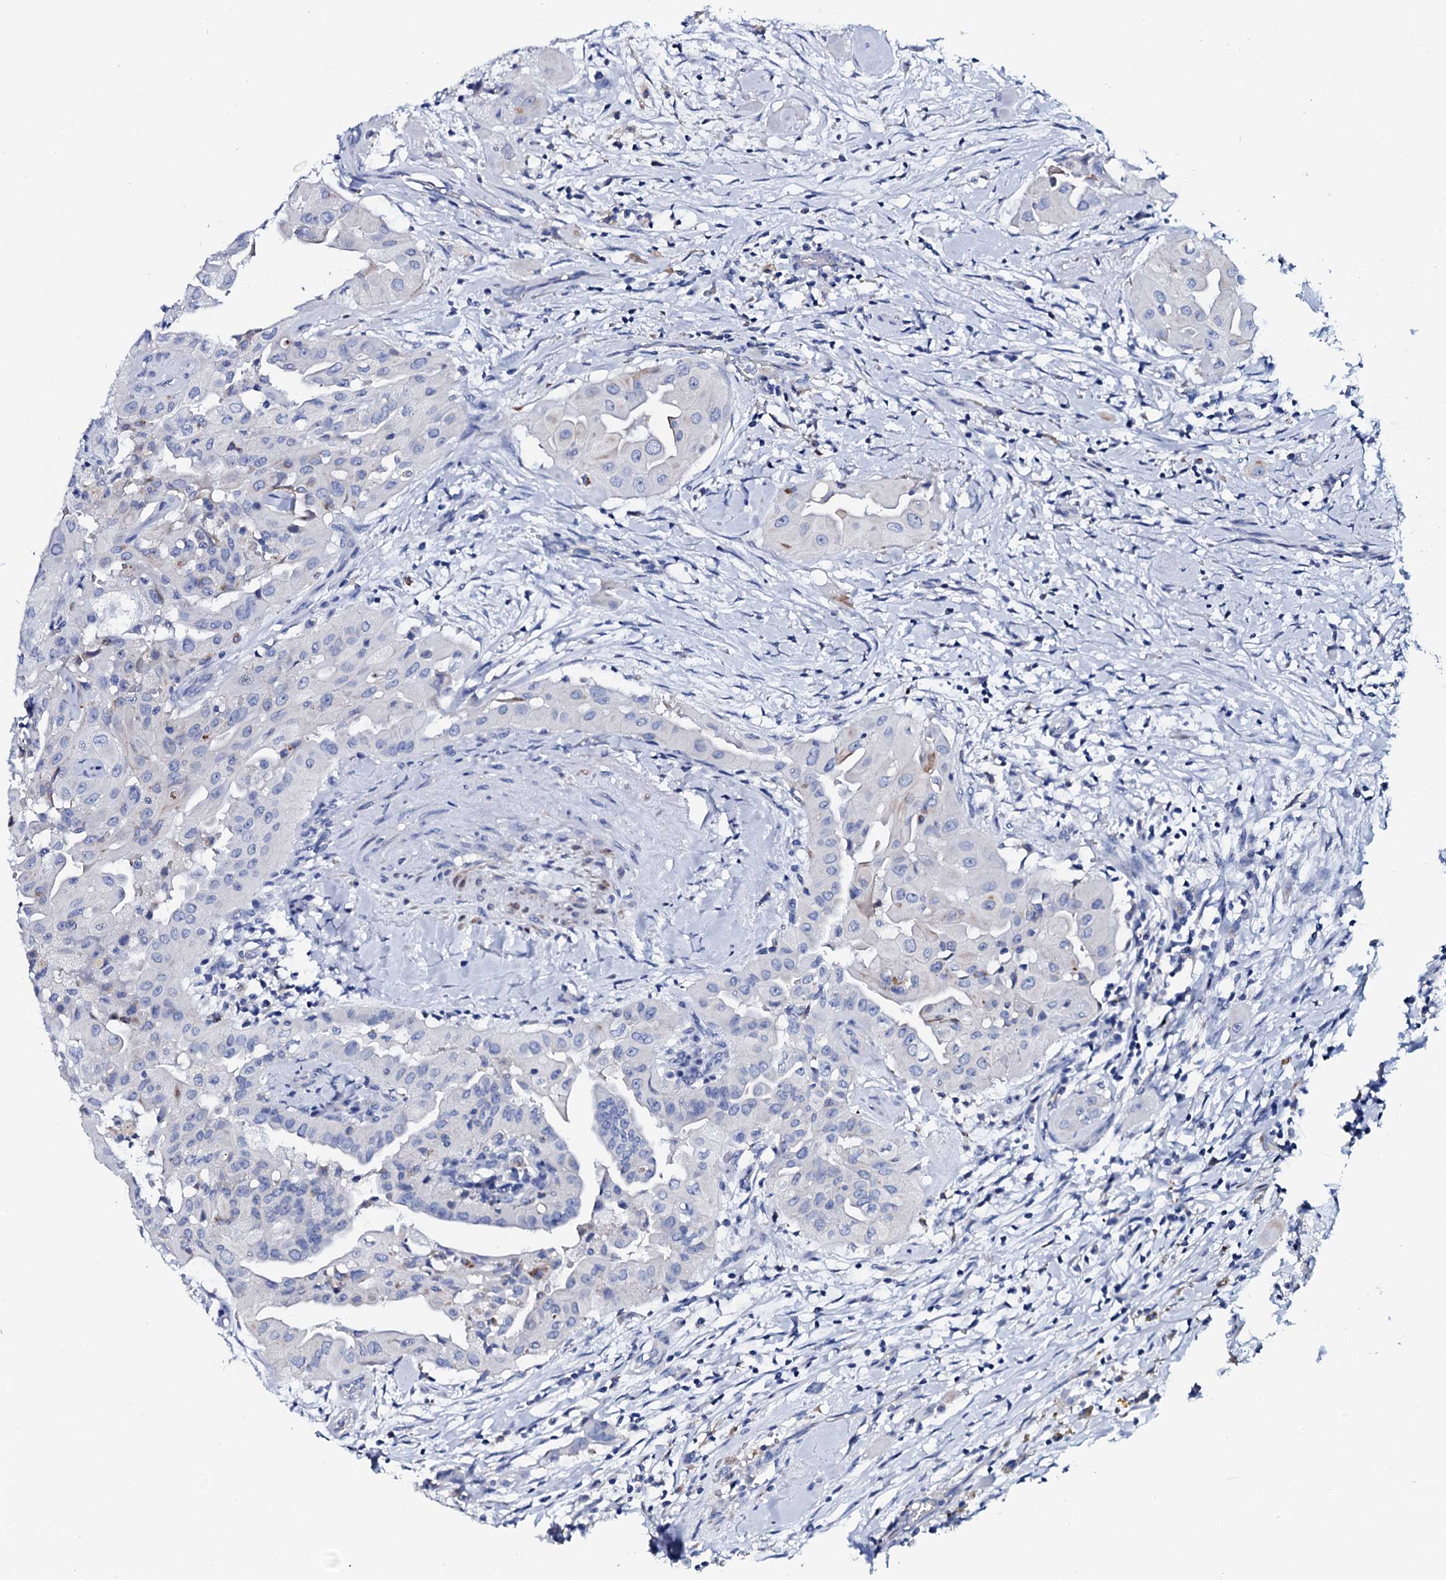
{"staining": {"intensity": "negative", "quantity": "none", "location": "none"}, "tissue": "thyroid cancer", "cell_type": "Tumor cells", "image_type": "cancer", "snomed": [{"axis": "morphology", "description": "Papillary adenocarcinoma, NOS"}, {"axis": "topography", "description": "Thyroid gland"}], "caption": "This is an immunohistochemistry (IHC) image of thyroid cancer. There is no positivity in tumor cells.", "gene": "GYS2", "patient": {"sex": "female", "age": 59}}